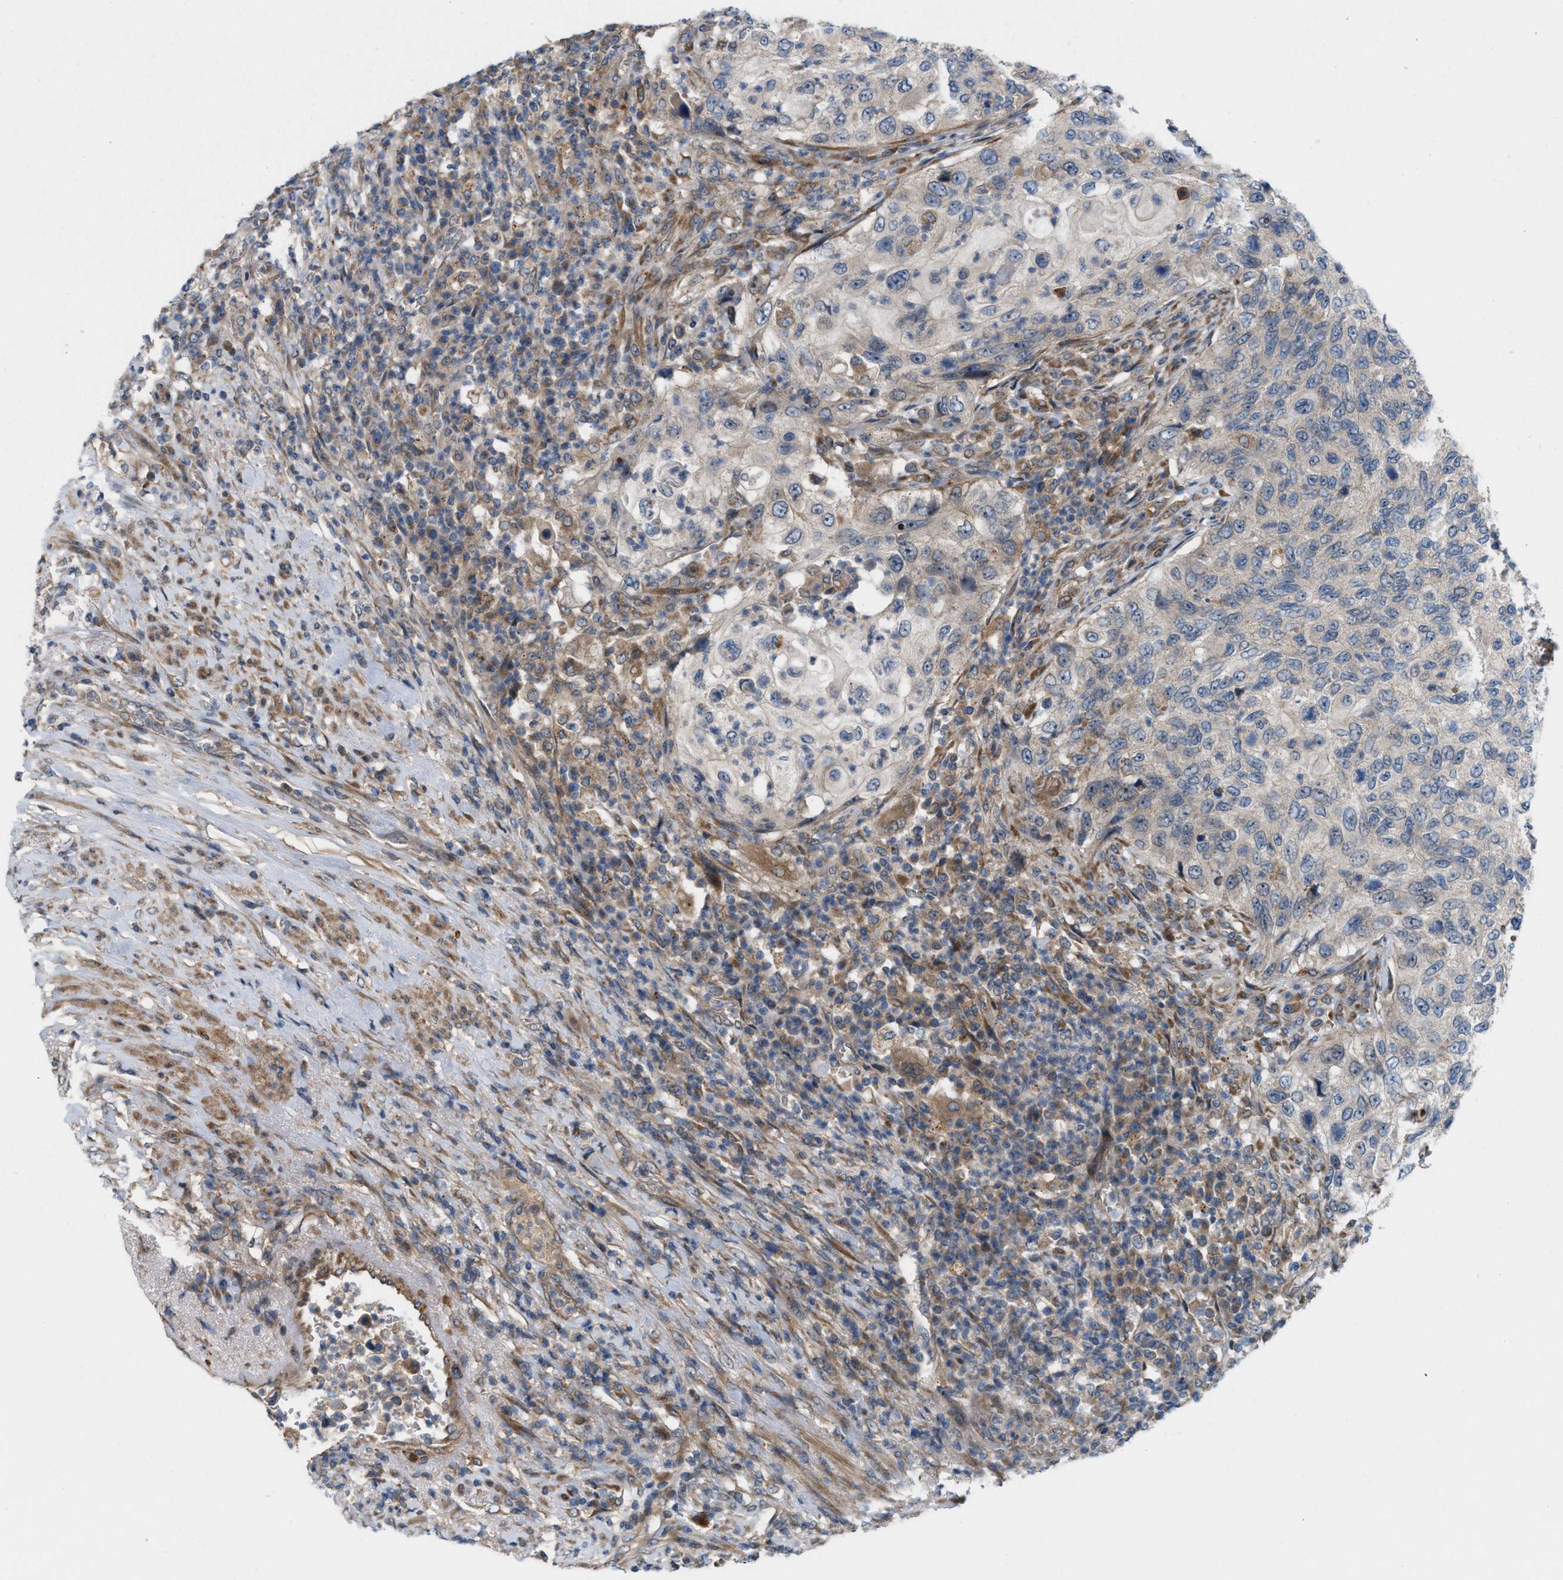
{"staining": {"intensity": "weak", "quantity": "<25%", "location": "cytoplasmic/membranous"}, "tissue": "urothelial cancer", "cell_type": "Tumor cells", "image_type": "cancer", "snomed": [{"axis": "morphology", "description": "Urothelial carcinoma, High grade"}, {"axis": "topography", "description": "Urinary bladder"}], "caption": "Immunohistochemistry (IHC) of urothelial cancer reveals no positivity in tumor cells.", "gene": "CYB5D1", "patient": {"sex": "female", "age": 60}}